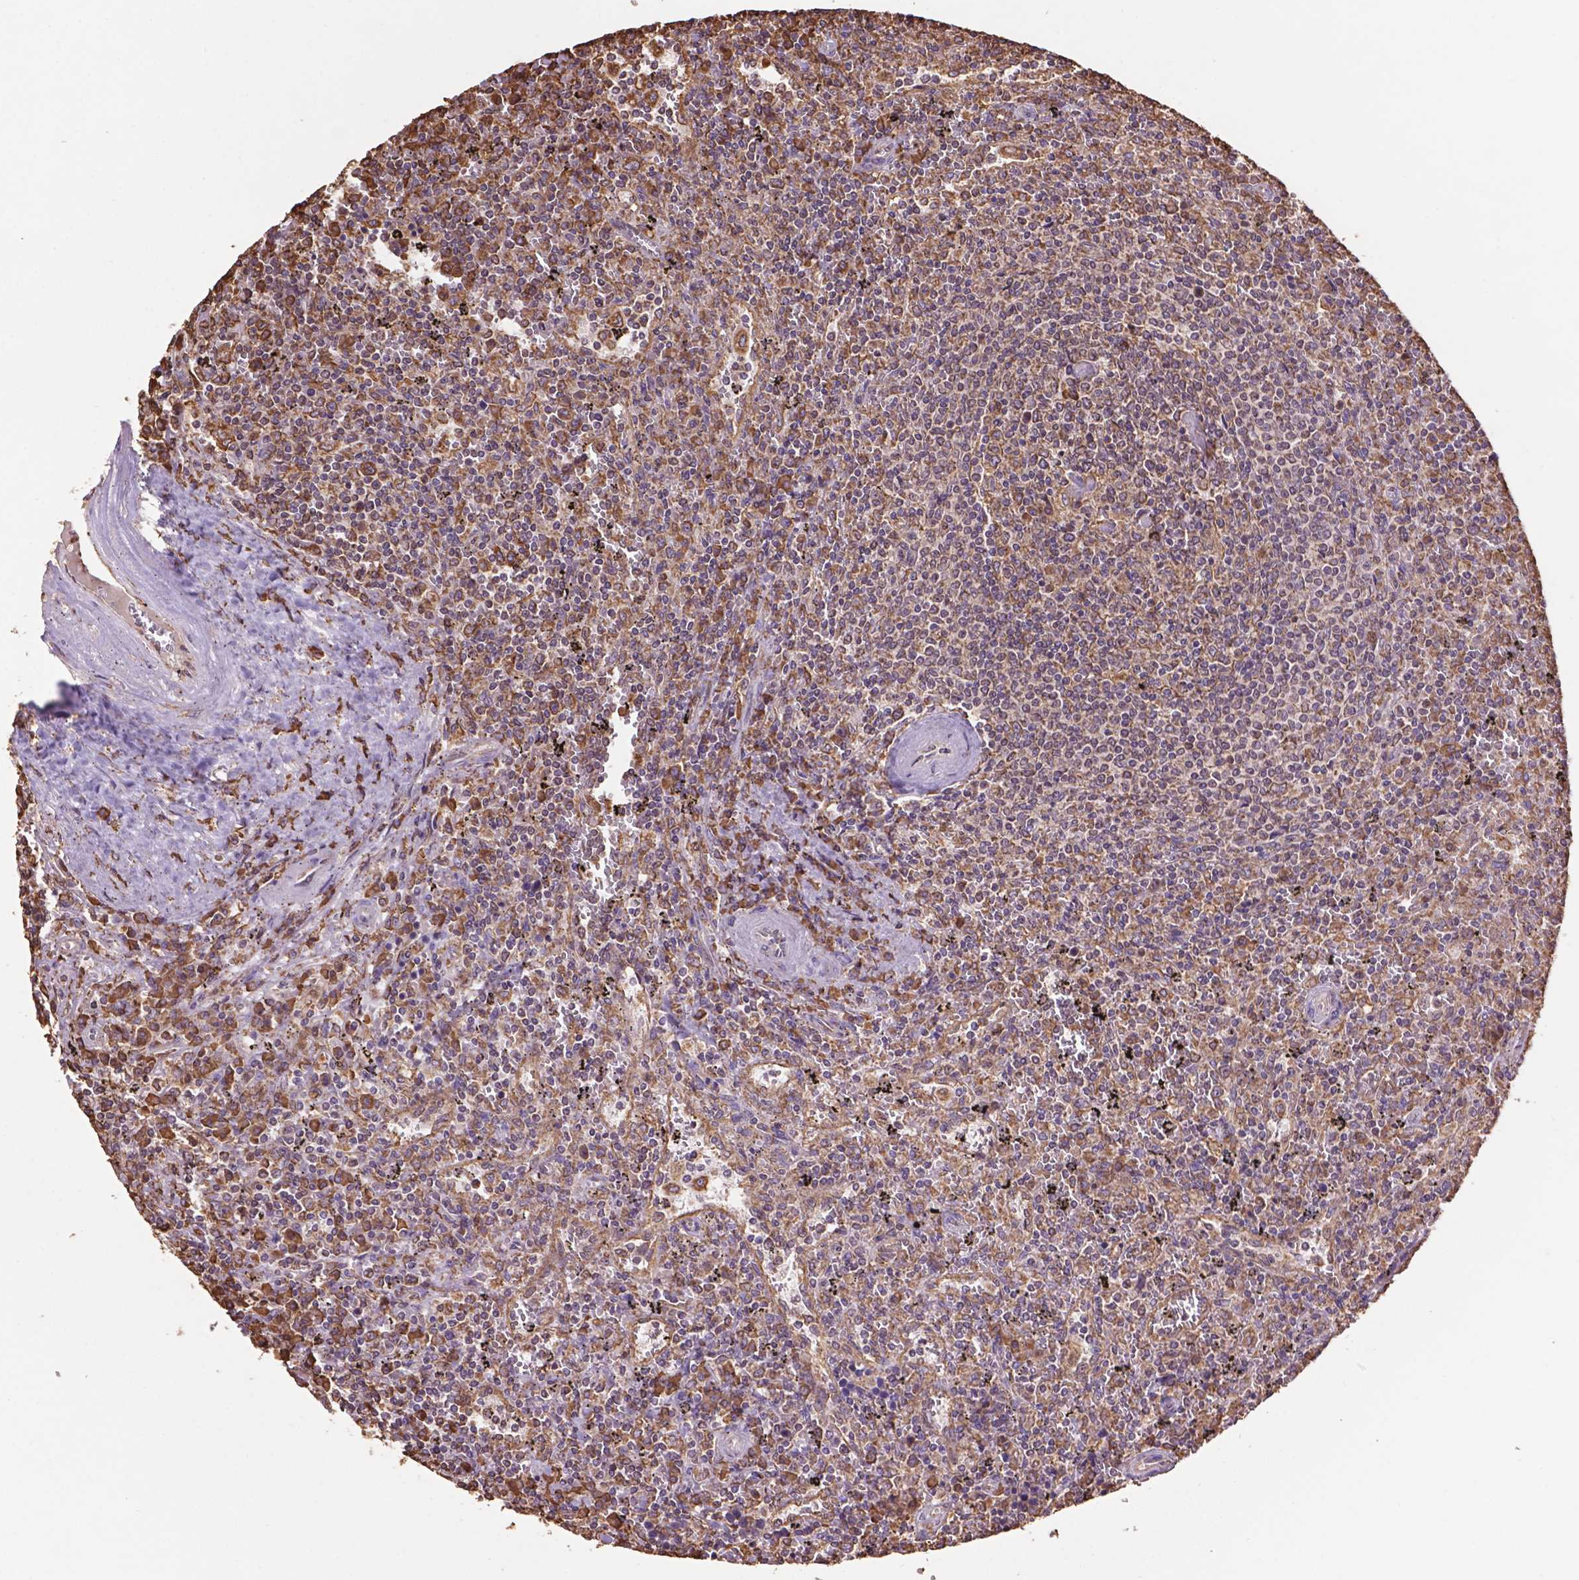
{"staining": {"intensity": "moderate", "quantity": "25%-75%", "location": "cytoplasmic/membranous"}, "tissue": "lymphoma", "cell_type": "Tumor cells", "image_type": "cancer", "snomed": [{"axis": "morphology", "description": "Malignant lymphoma, non-Hodgkin's type, Low grade"}, {"axis": "topography", "description": "Spleen"}], "caption": "DAB immunohistochemical staining of human lymphoma demonstrates moderate cytoplasmic/membranous protein positivity in approximately 25%-75% of tumor cells. (DAB (3,3'-diaminobenzidine) IHC with brightfield microscopy, high magnification).", "gene": "PPP2R5E", "patient": {"sex": "male", "age": 62}}